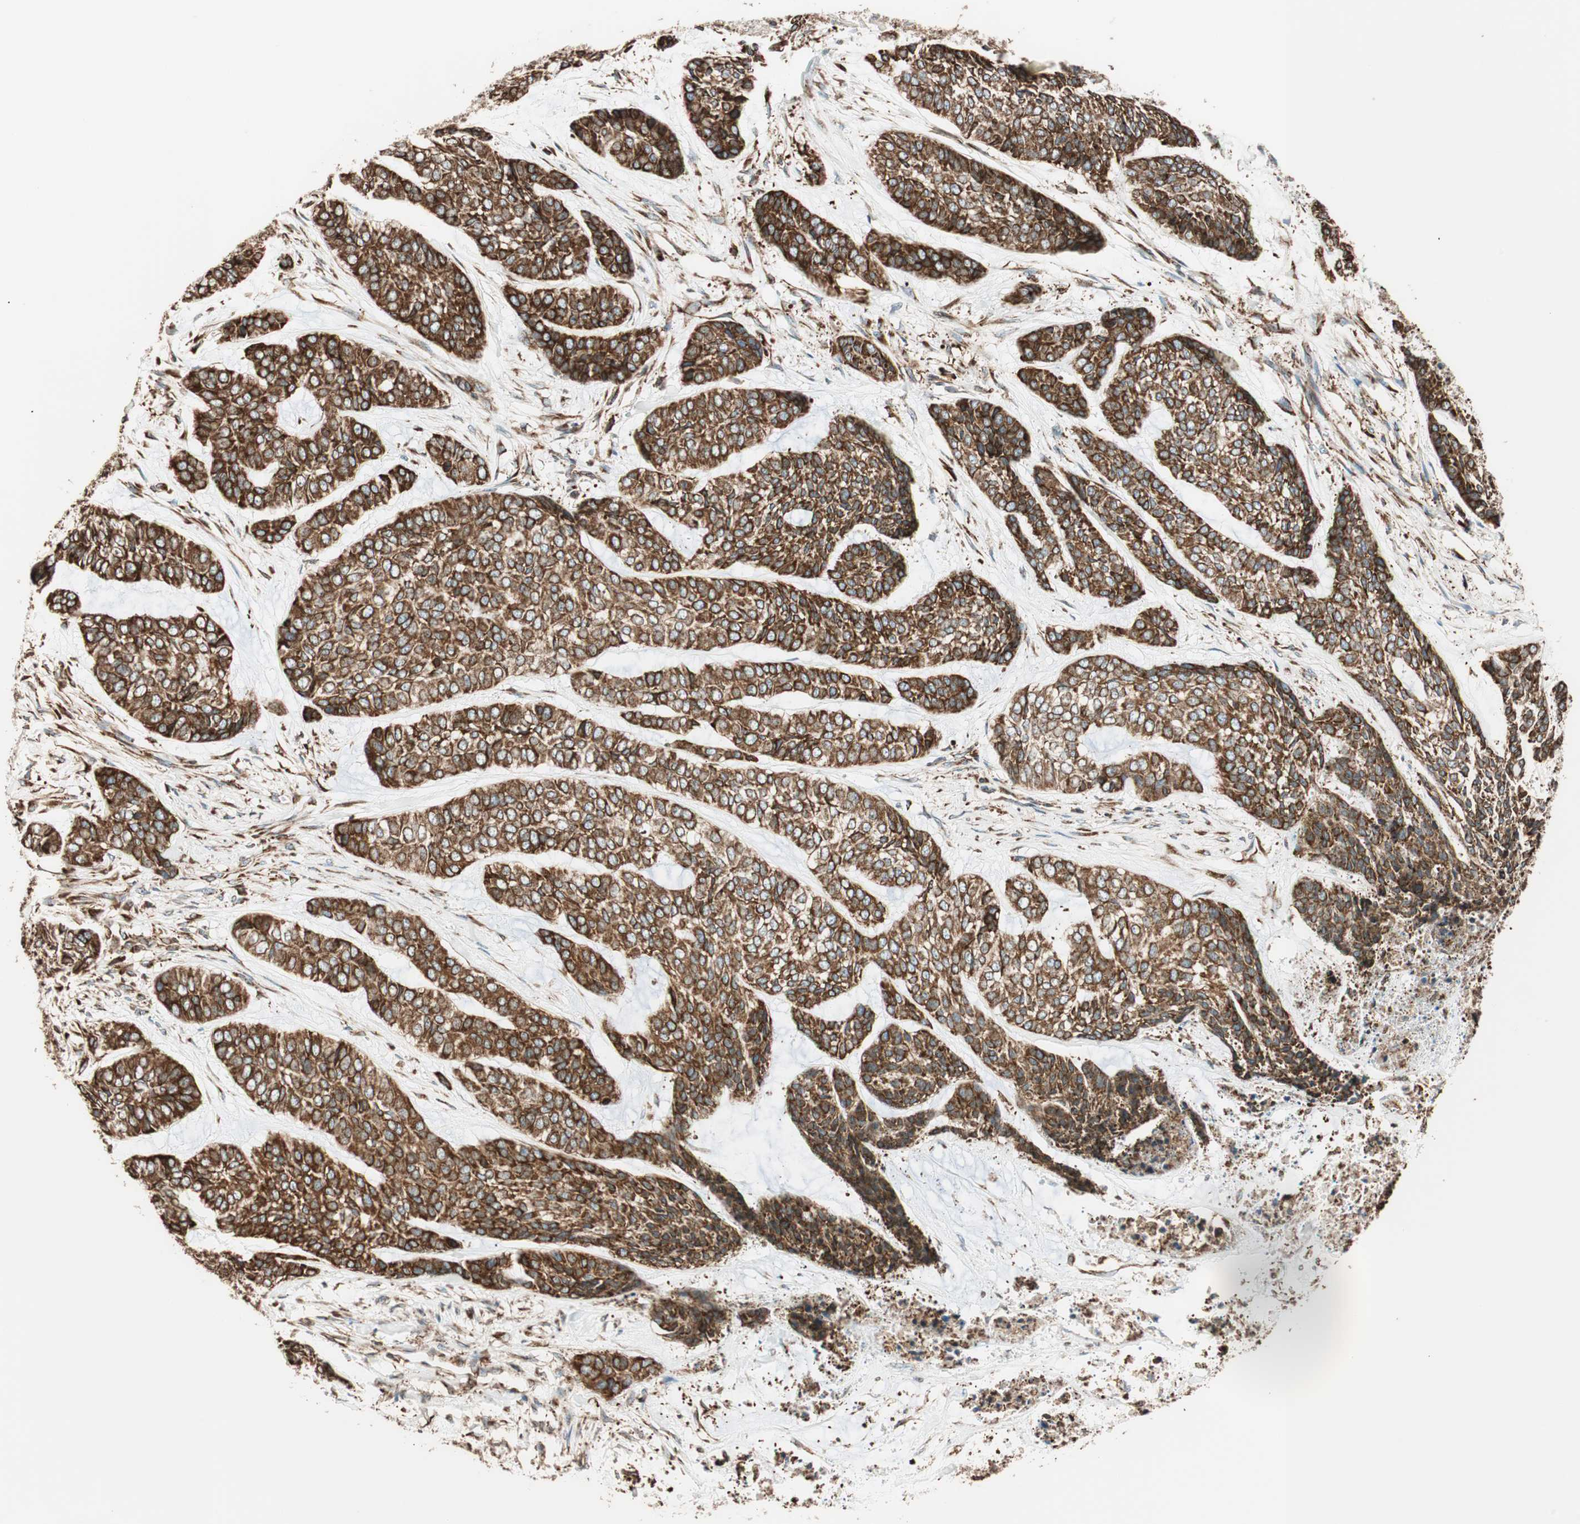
{"staining": {"intensity": "strong", "quantity": ">75%", "location": "cytoplasmic/membranous"}, "tissue": "skin cancer", "cell_type": "Tumor cells", "image_type": "cancer", "snomed": [{"axis": "morphology", "description": "Basal cell carcinoma"}, {"axis": "topography", "description": "Skin"}], "caption": "Skin cancer was stained to show a protein in brown. There is high levels of strong cytoplasmic/membranous staining in approximately >75% of tumor cells.", "gene": "PRKCSH", "patient": {"sex": "female", "age": 64}}